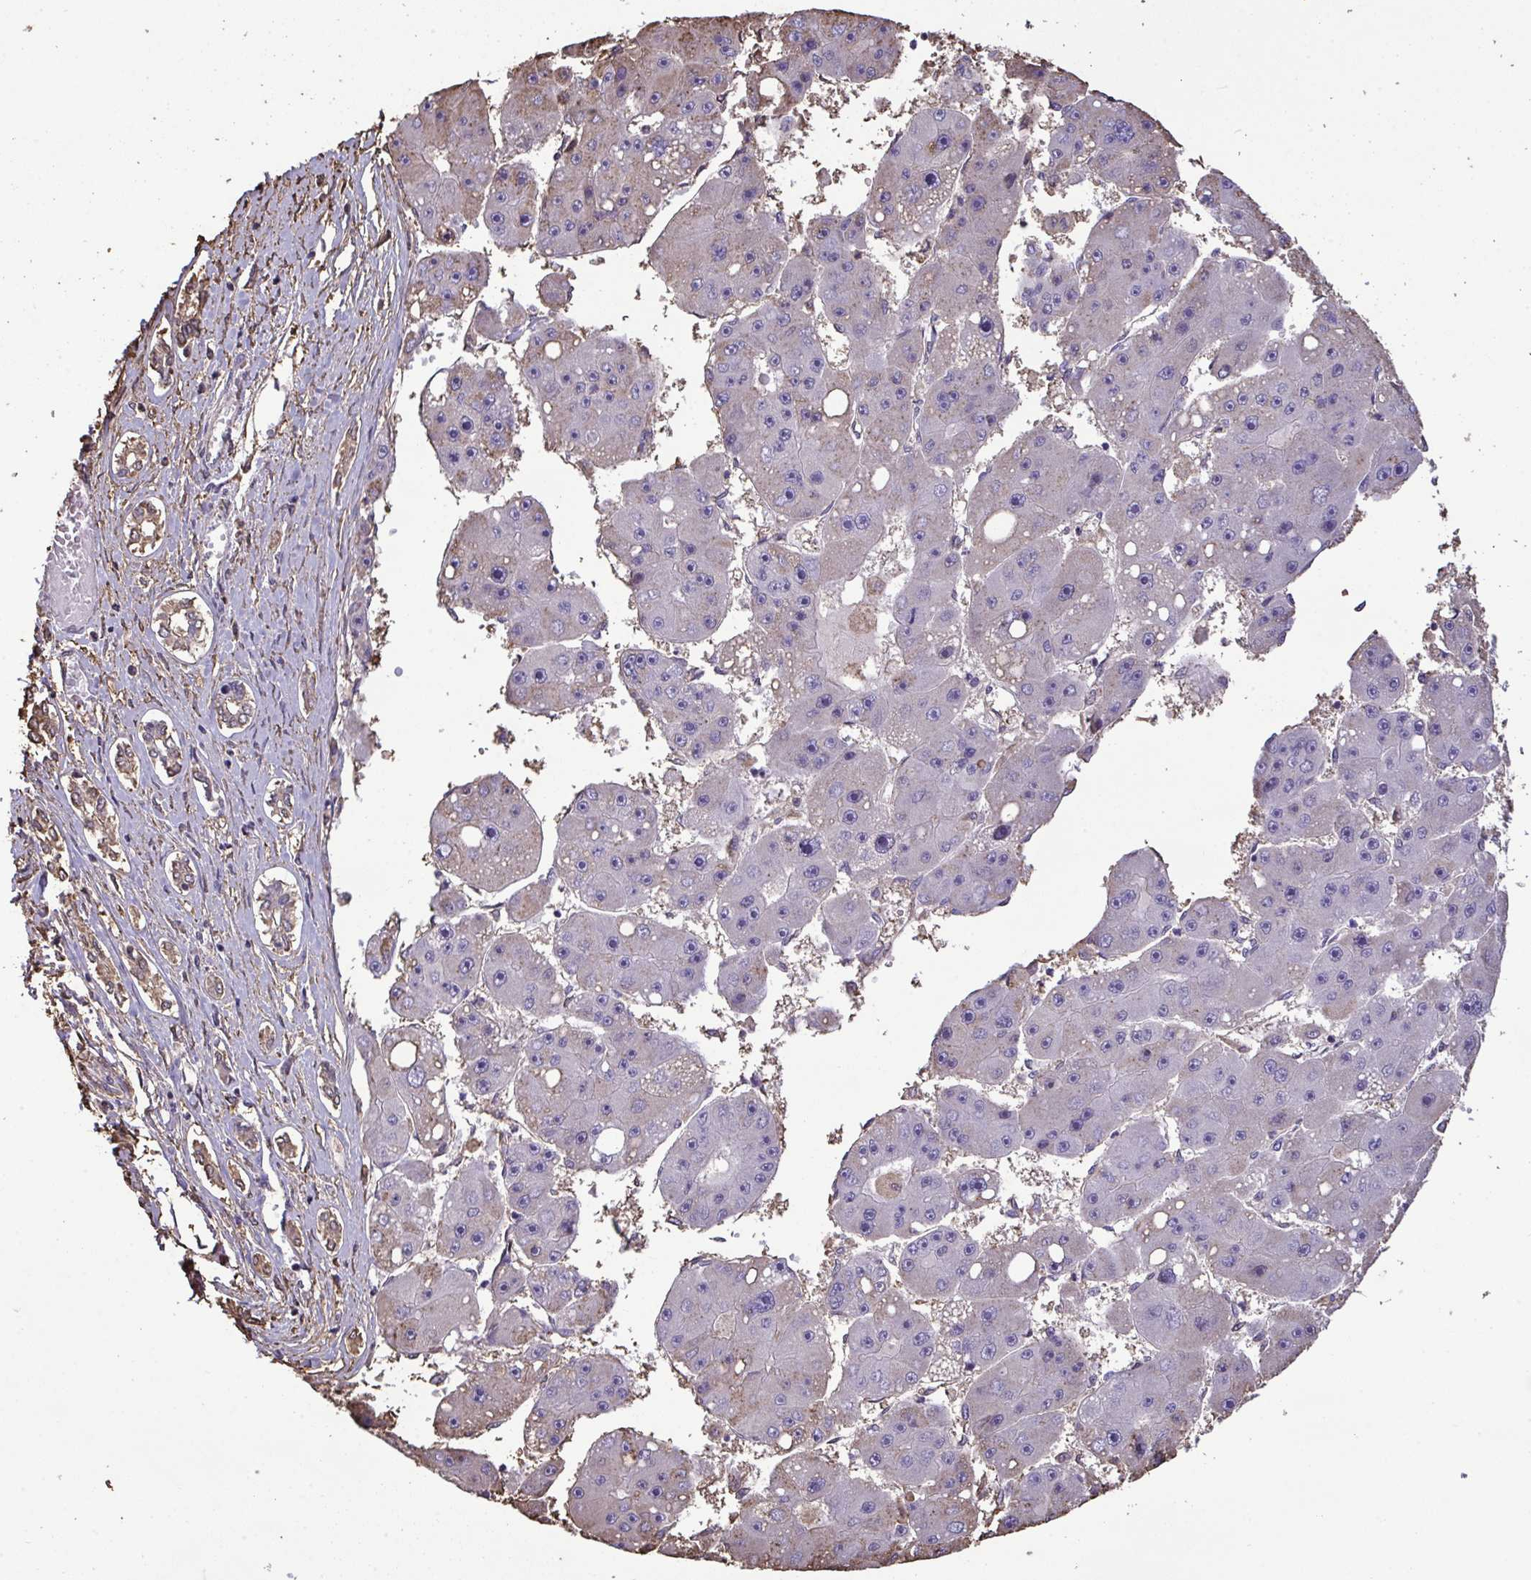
{"staining": {"intensity": "negative", "quantity": "none", "location": "none"}, "tissue": "liver cancer", "cell_type": "Tumor cells", "image_type": "cancer", "snomed": [{"axis": "morphology", "description": "Carcinoma, Hepatocellular, NOS"}, {"axis": "topography", "description": "Liver"}], "caption": "Protein analysis of hepatocellular carcinoma (liver) displays no significant expression in tumor cells. (DAB (3,3'-diaminobenzidine) immunohistochemistry (IHC) visualized using brightfield microscopy, high magnification).", "gene": "ANXA5", "patient": {"sex": "female", "age": 61}}